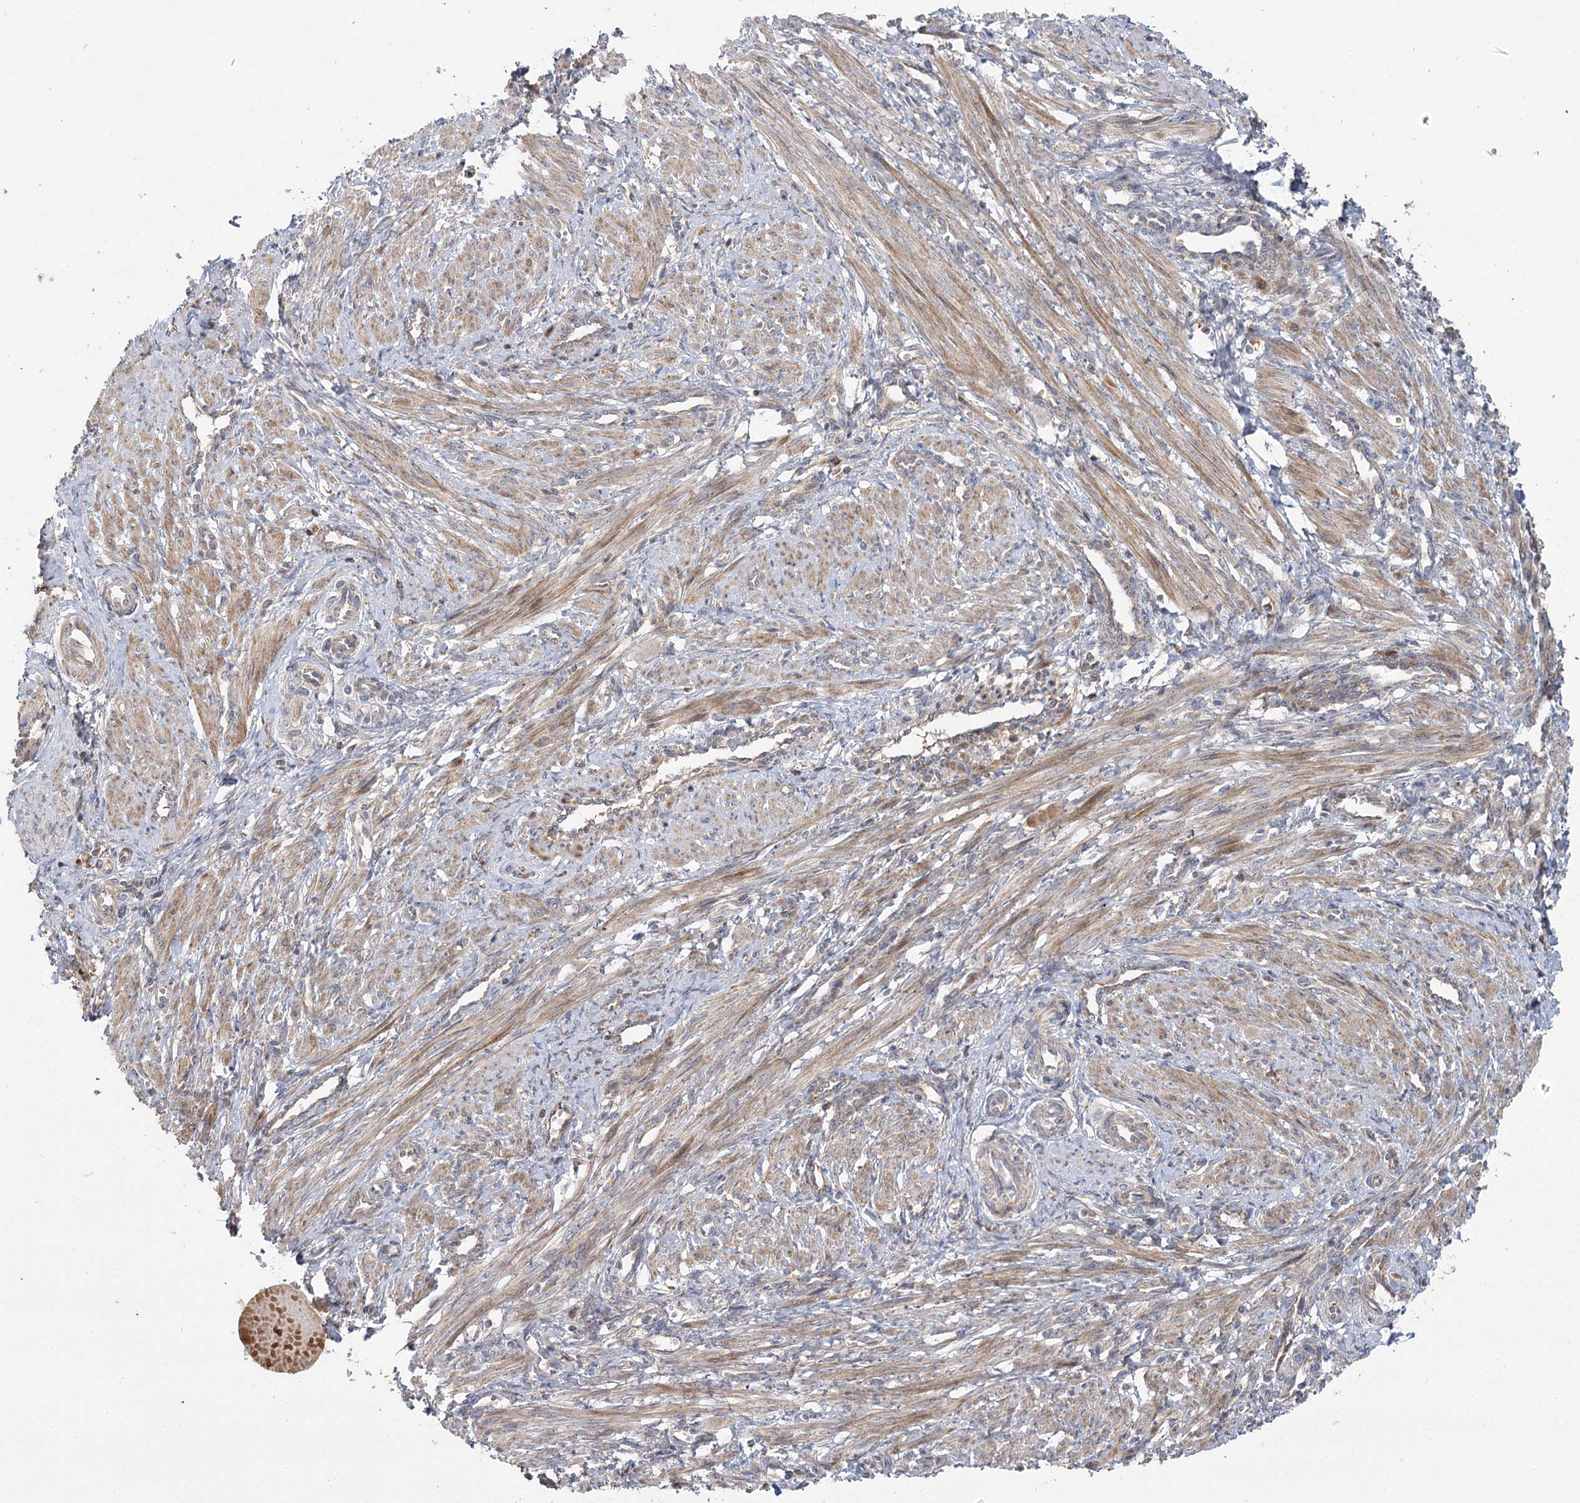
{"staining": {"intensity": "moderate", "quantity": "25%-75%", "location": "cytoplasmic/membranous,nuclear"}, "tissue": "smooth muscle", "cell_type": "Smooth muscle cells", "image_type": "normal", "snomed": [{"axis": "morphology", "description": "Normal tissue, NOS"}, {"axis": "topography", "description": "Endometrium"}], "caption": "IHC (DAB) staining of normal smooth muscle displays moderate cytoplasmic/membranous,nuclear protein positivity in about 25%-75% of smooth muscle cells. (DAB (3,3'-diaminobenzidine) IHC with brightfield microscopy, high magnification).", "gene": "ENSG00000273217", "patient": {"sex": "female", "age": 33}}